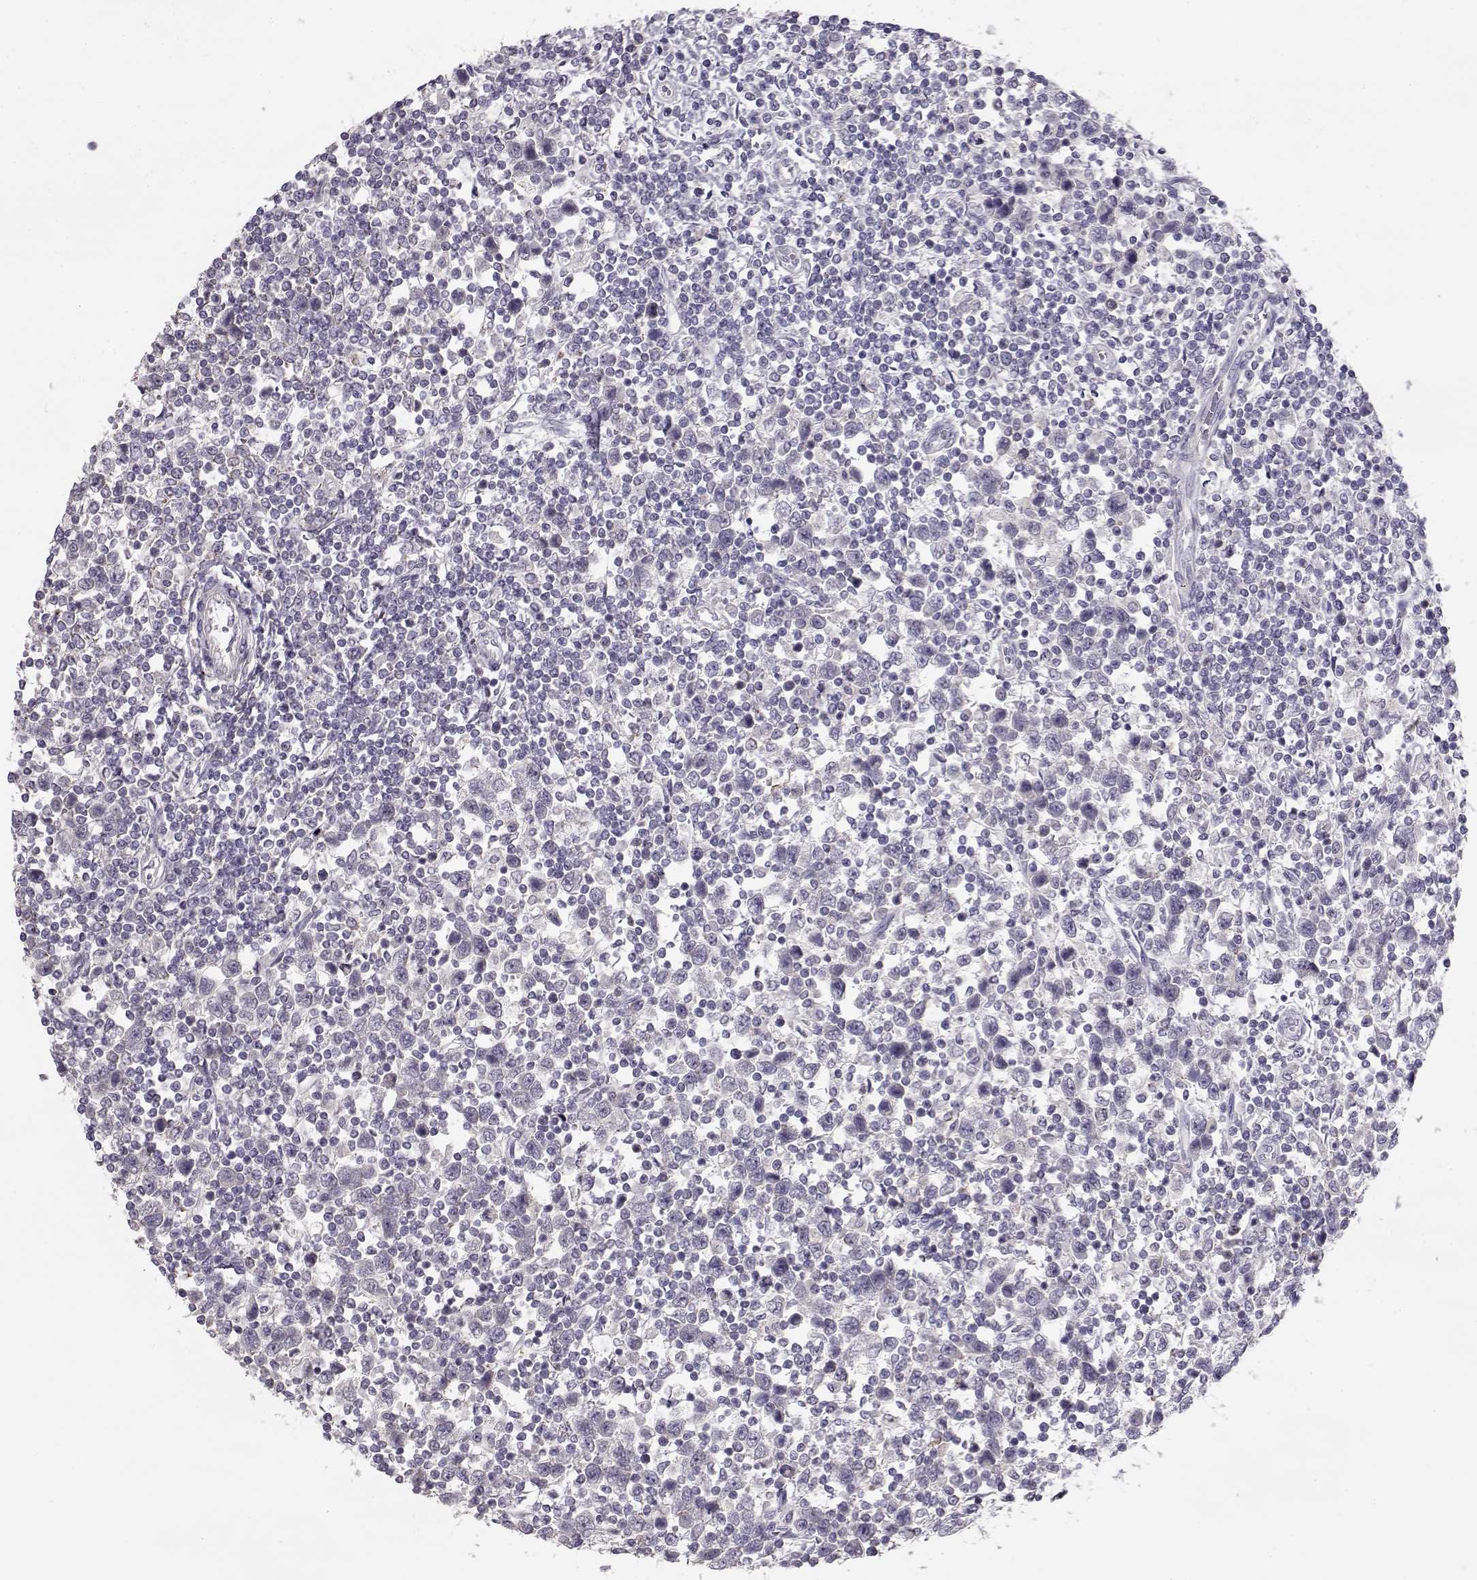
{"staining": {"intensity": "negative", "quantity": "none", "location": "none"}, "tissue": "testis cancer", "cell_type": "Tumor cells", "image_type": "cancer", "snomed": [{"axis": "morphology", "description": "Normal tissue, NOS"}, {"axis": "morphology", "description": "Seminoma, NOS"}, {"axis": "topography", "description": "Testis"}, {"axis": "topography", "description": "Epididymis"}], "caption": "This is an immunohistochemistry (IHC) histopathology image of human seminoma (testis). There is no staining in tumor cells.", "gene": "GRK1", "patient": {"sex": "male", "age": 34}}